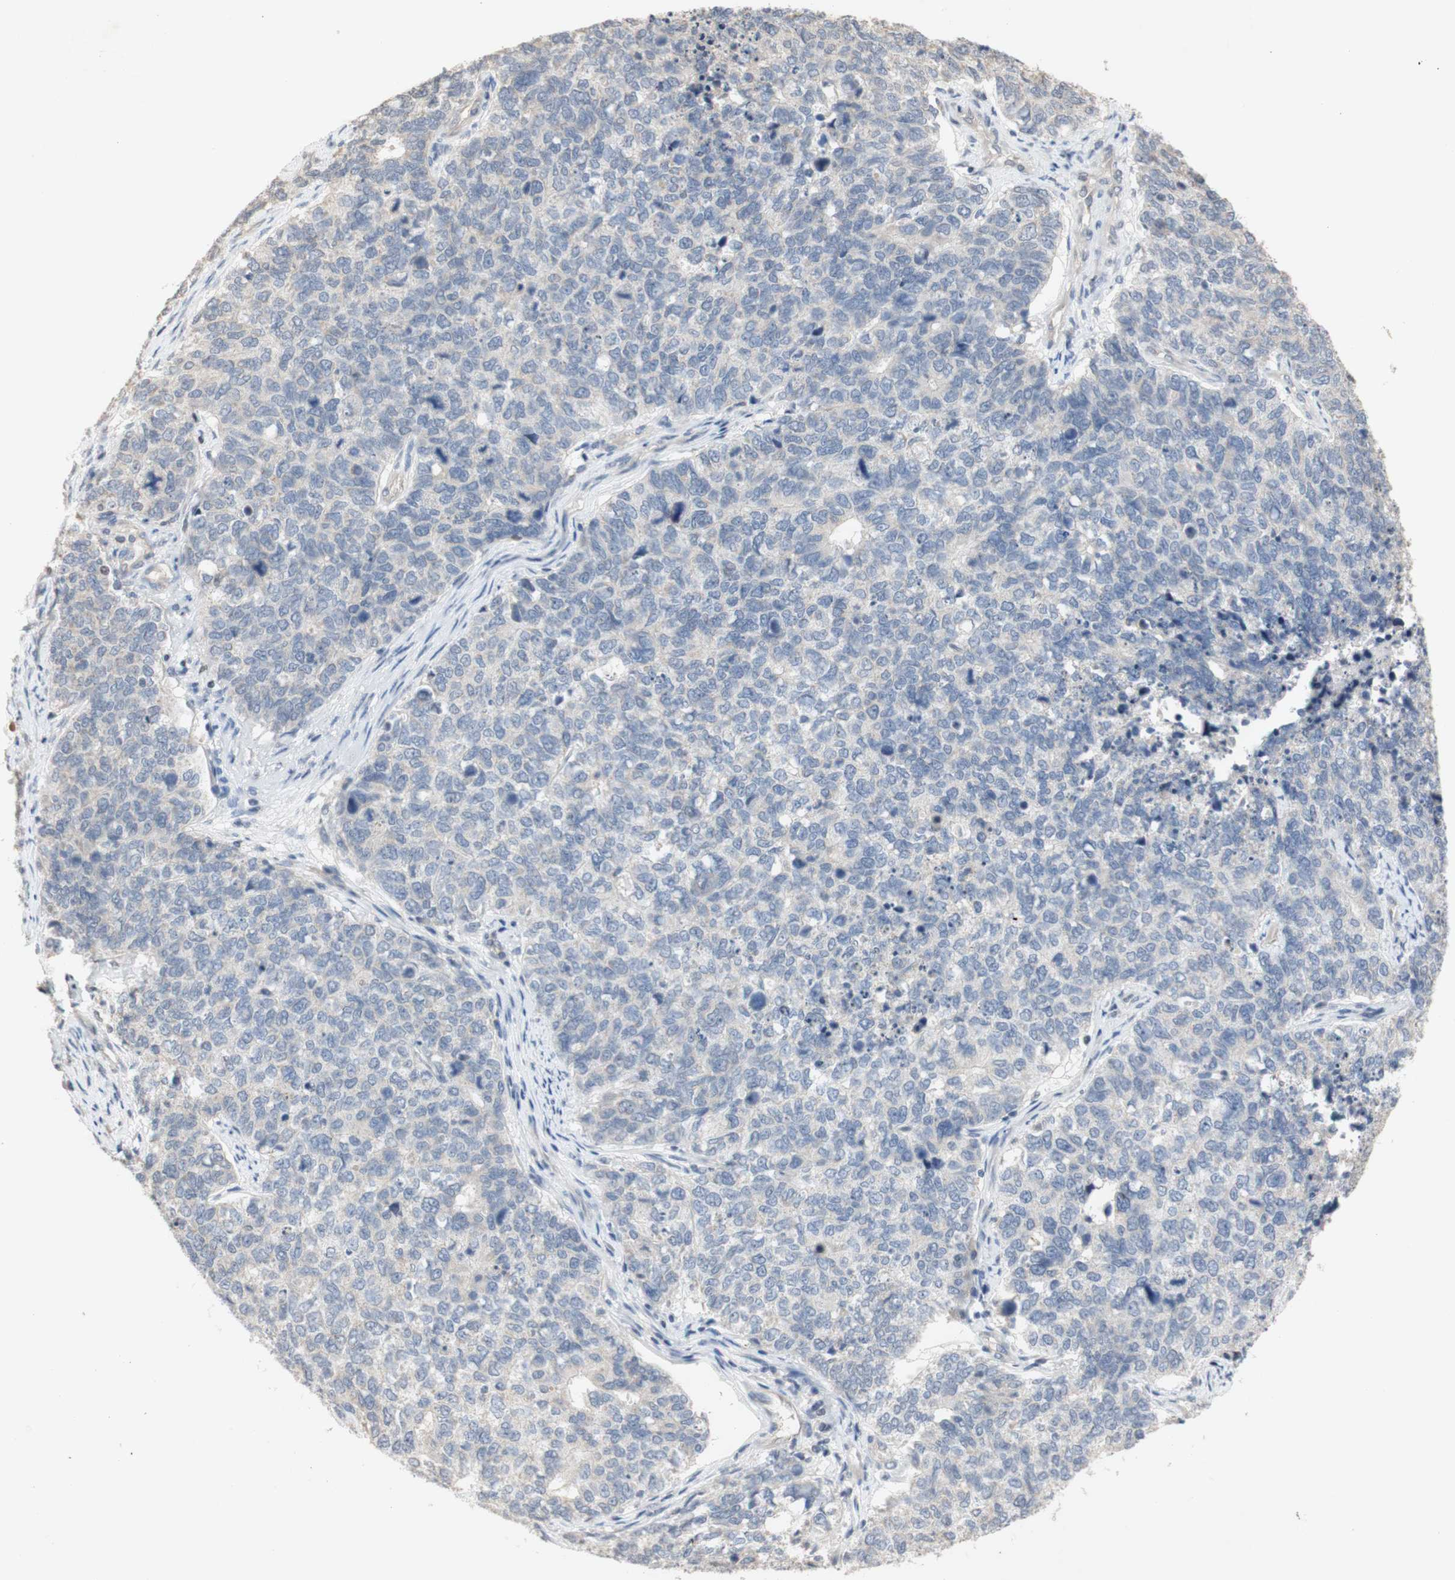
{"staining": {"intensity": "negative", "quantity": "none", "location": "none"}, "tissue": "cervical cancer", "cell_type": "Tumor cells", "image_type": "cancer", "snomed": [{"axis": "morphology", "description": "Squamous cell carcinoma, NOS"}, {"axis": "topography", "description": "Cervix"}], "caption": "The micrograph reveals no staining of tumor cells in squamous cell carcinoma (cervical).", "gene": "FOSB", "patient": {"sex": "female", "age": 63}}